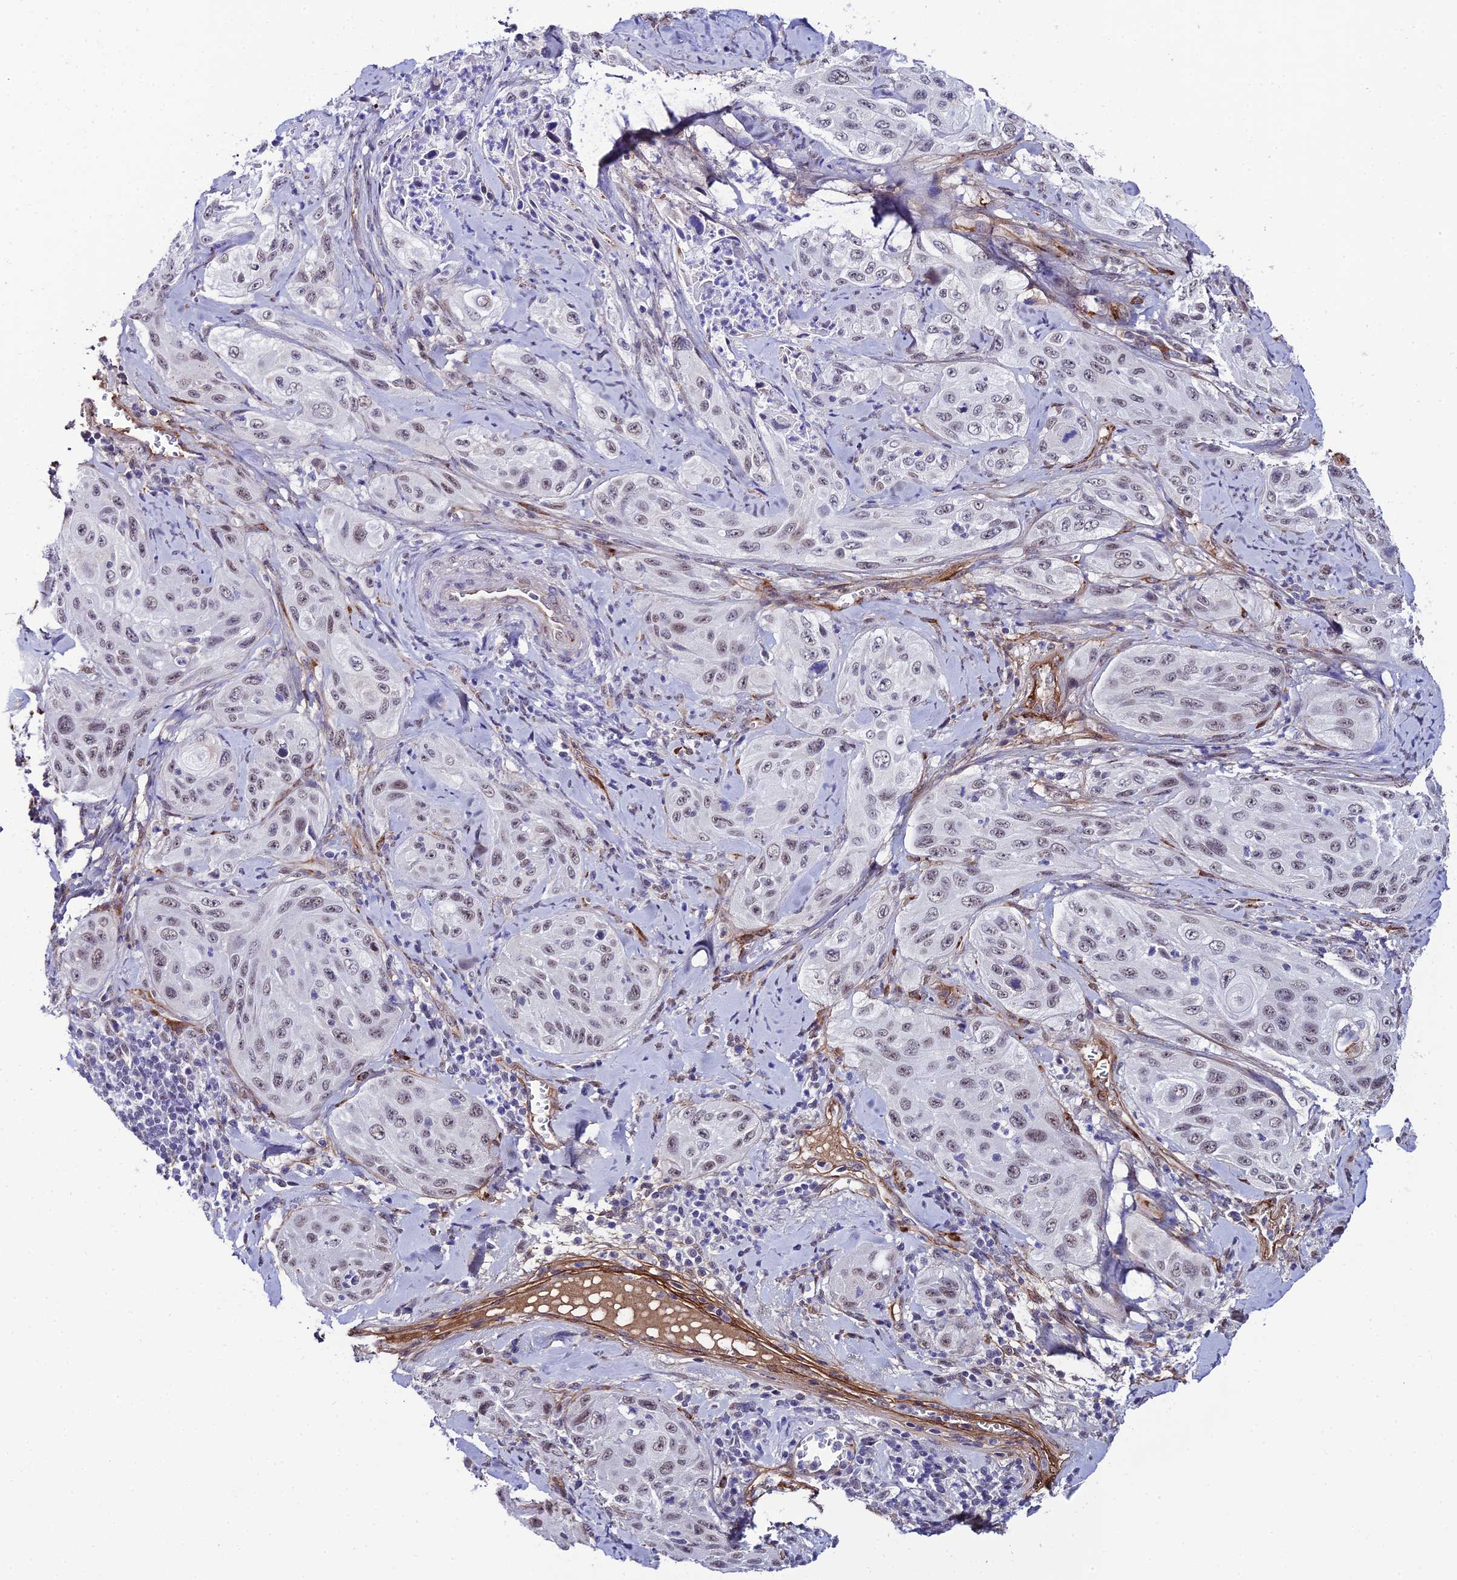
{"staining": {"intensity": "weak", "quantity": "<25%", "location": "nuclear"}, "tissue": "cervical cancer", "cell_type": "Tumor cells", "image_type": "cancer", "snomed": [{"axis": "morphology", "description": "Squamous cell carcinoma, NOS"}, {"axis": "topography", "description": "Cervix"}], "caption": "Immunohistochemistry (IHC) of cervical cancer (squamous cell carcinoma) exhibits no staining in tumor cells.", "gene": "SYT15", "patient": {"sex": "female", "age": 42}}